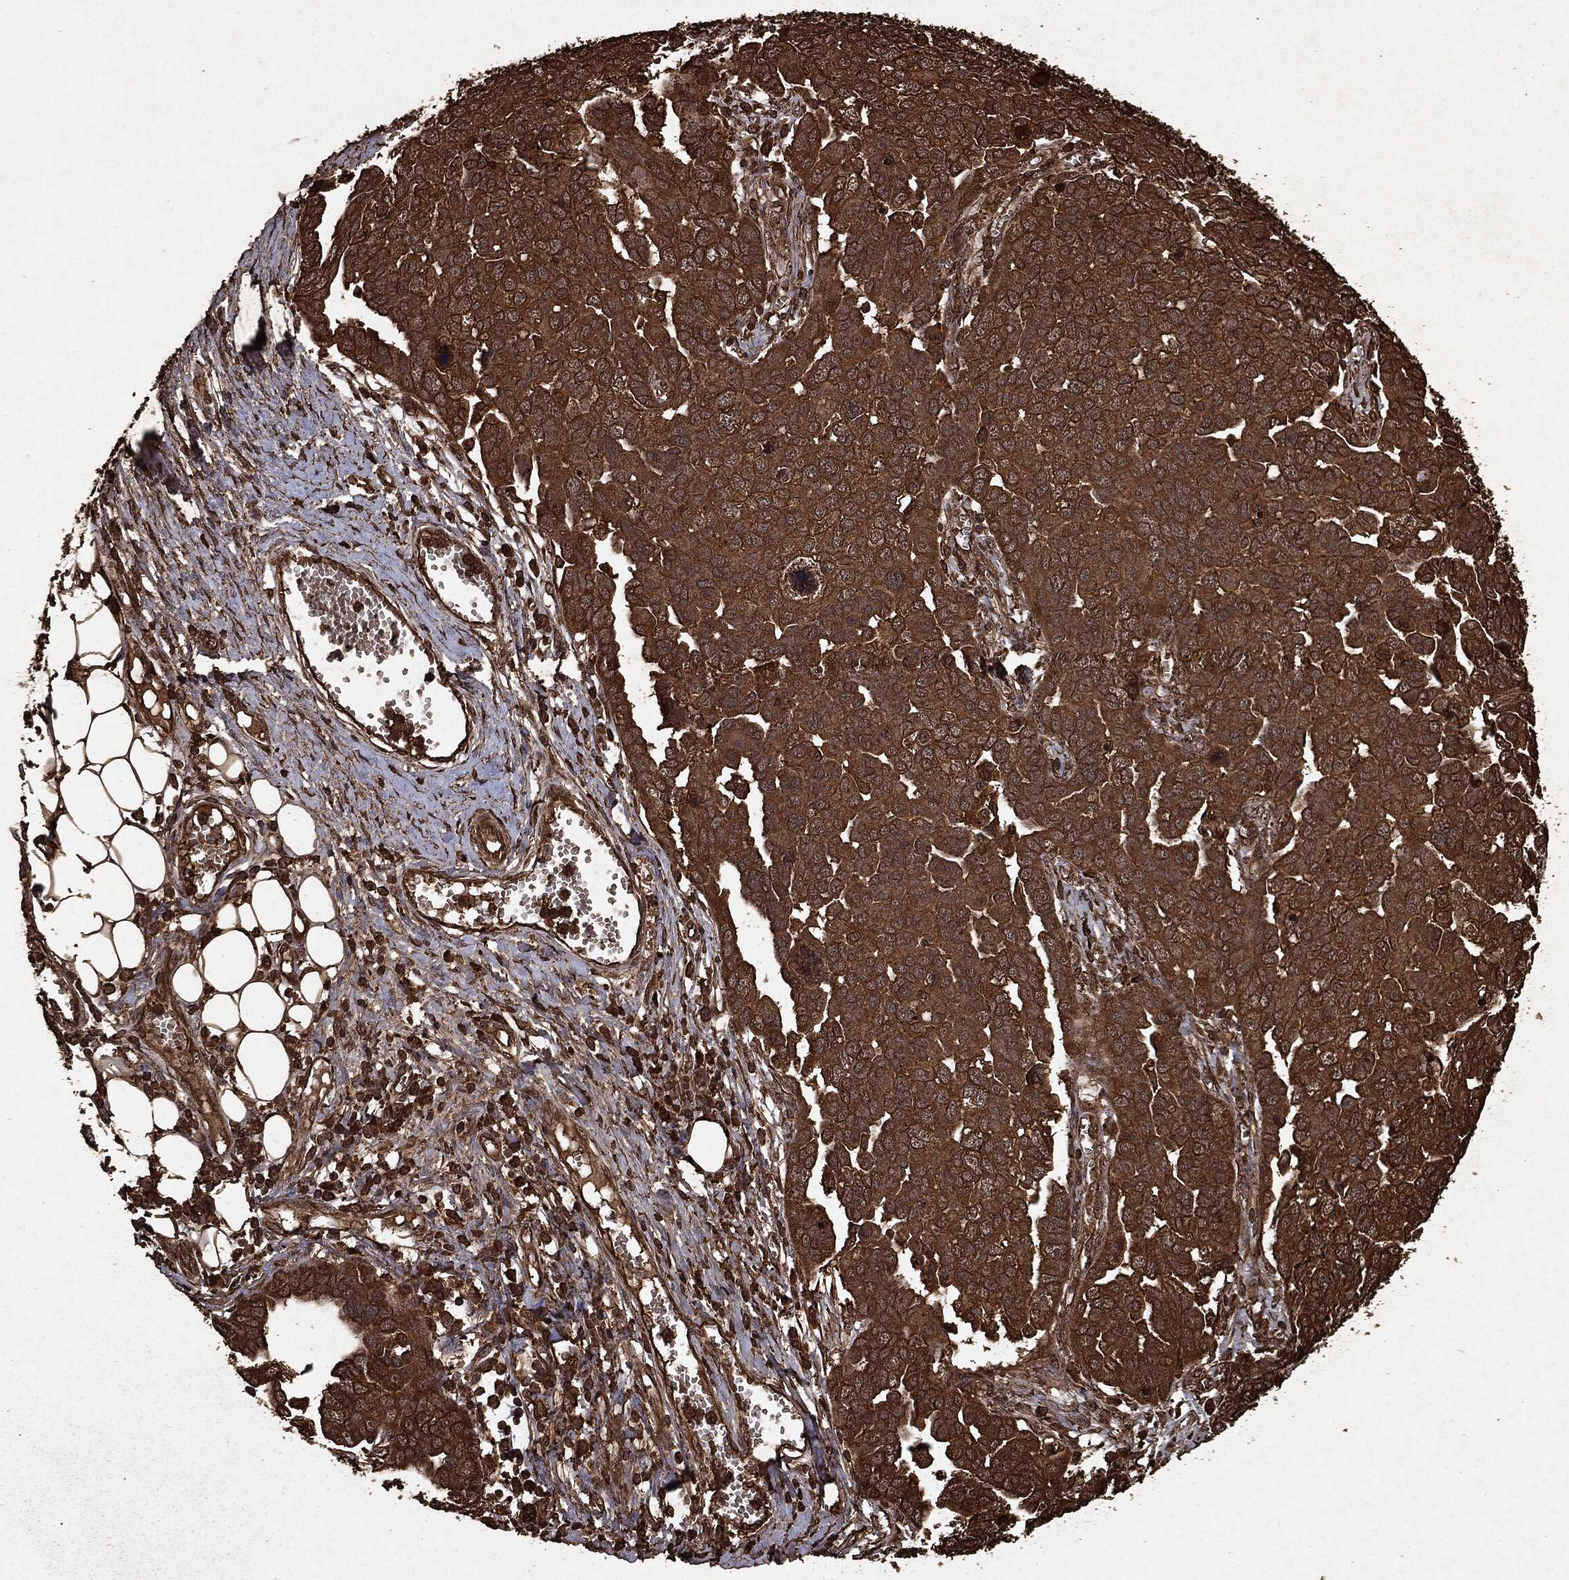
{"staining": {"intensity": "strong", "quantity": ">75%", "location": "cytoplasmic/membranous"}, "tissue": "ovarian cancer", "cell_type": "Tumor cells", "image_type": "cancer", "snomed": [{"axis": "morphology", "description": "Cystadenocarcinoma, serous, NOS"}, {"axis": "topography", "description": "Ovary"}], "caption": "Human ovarian cancer (serous cystadenocarcinoma) stained for a protein (brown) reveals strong cytoplasmic/membranous positive expression in approximately >75% of tumor cells.", "gene": "ARAF", "patient": {"sex": "female", "age": 59}}